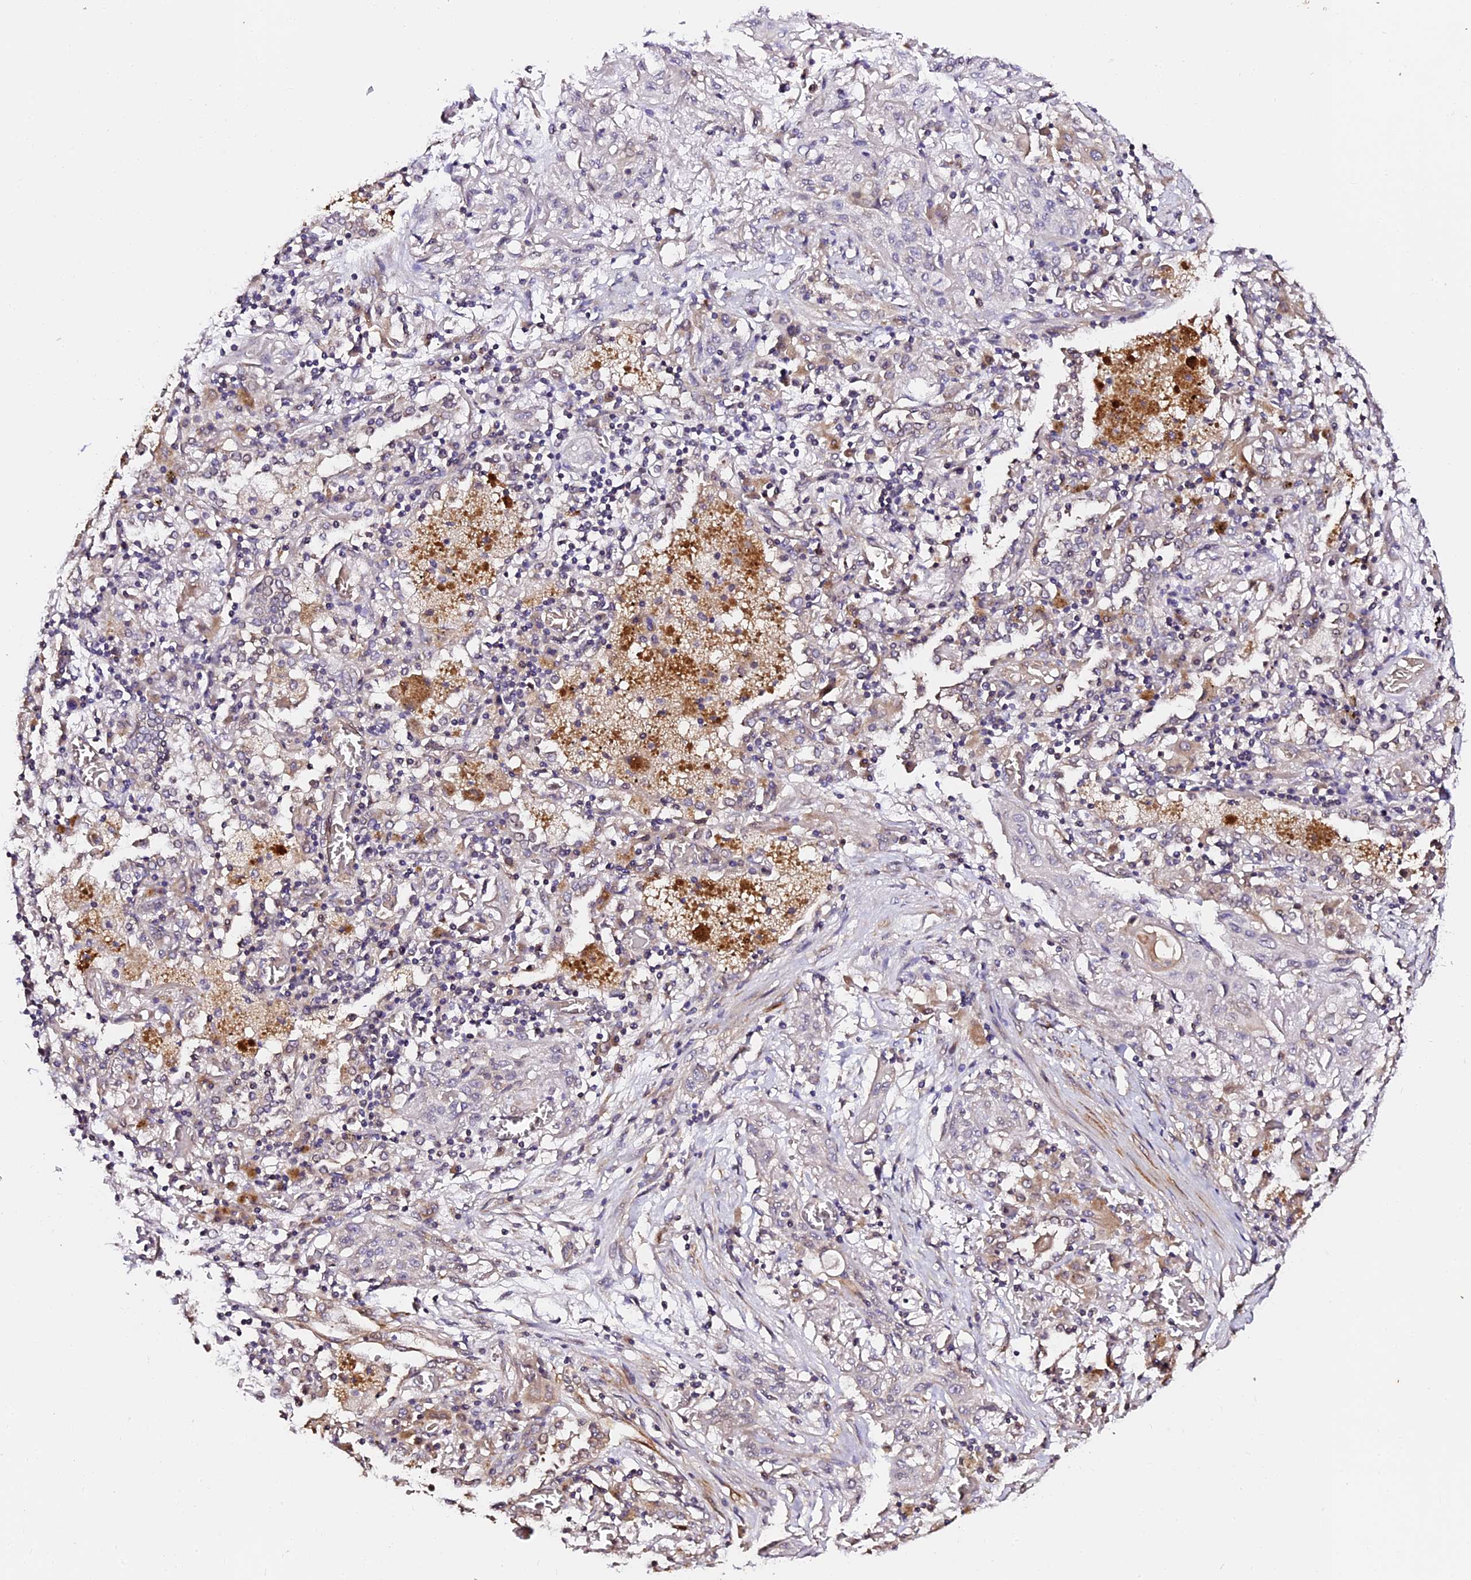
{"staining": {"intensity": "negative", "quantity": "none", "location": "none"}, "tissue": "lung cancer", "cell_type": "Tumor cells", "image_type": "cancer", "snomed": [{"axis": "morphology", "description": "Squamous cell carcinoma, NOS"}, {"axis": "topography", "description": "Lung"}], "caption": "Histopathology image shows no protein staining in tumor cells of squamous cell carcinoma (lung) tissue. (Immunohistochemistry (ihc), brightfield microscopy, high magnification).", "gene": "TDO2", "patient": {"sex": "female", "age": 47}}